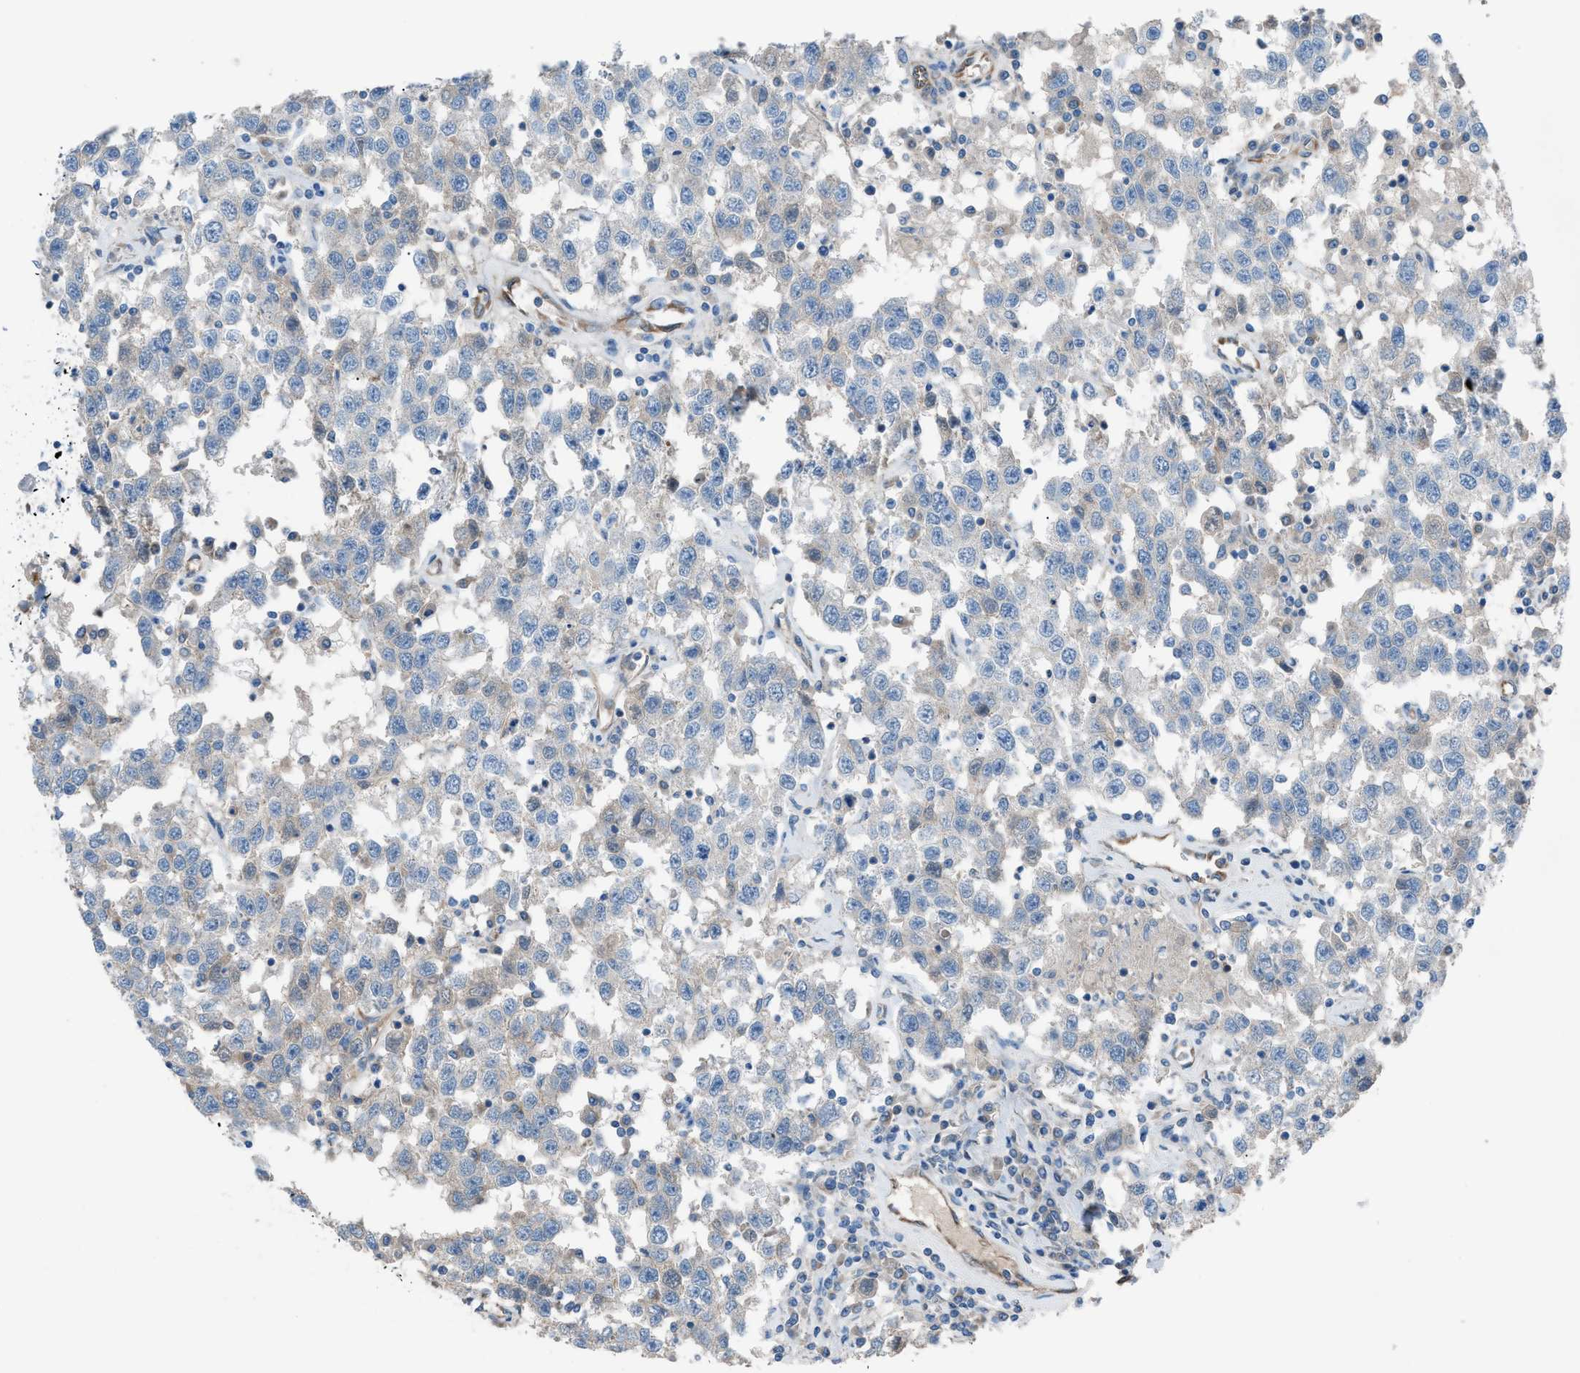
{"staining": {"intensity": "negative", "quantity": "none", "location": "none"}, "tissue": "testis cancer", "cell_type": "Tumor cells", "image_type": "cancer", "snomed": [{"axis": "morphology", "description": "Seminoma, NOS"}, {"axis": "topography", "description": "Testis"}], "caption": "High magnification brightfield microscopy of testis cancer (seminoma) stained with DAB (brown) and counterstained with hematoxylin (blue): tumor cells show no significant expression. (DAB immunohistochemistry with hematoxylin counter stain).", "gene": "CABP7", "patient": {"sex": "male", "age": 41}}